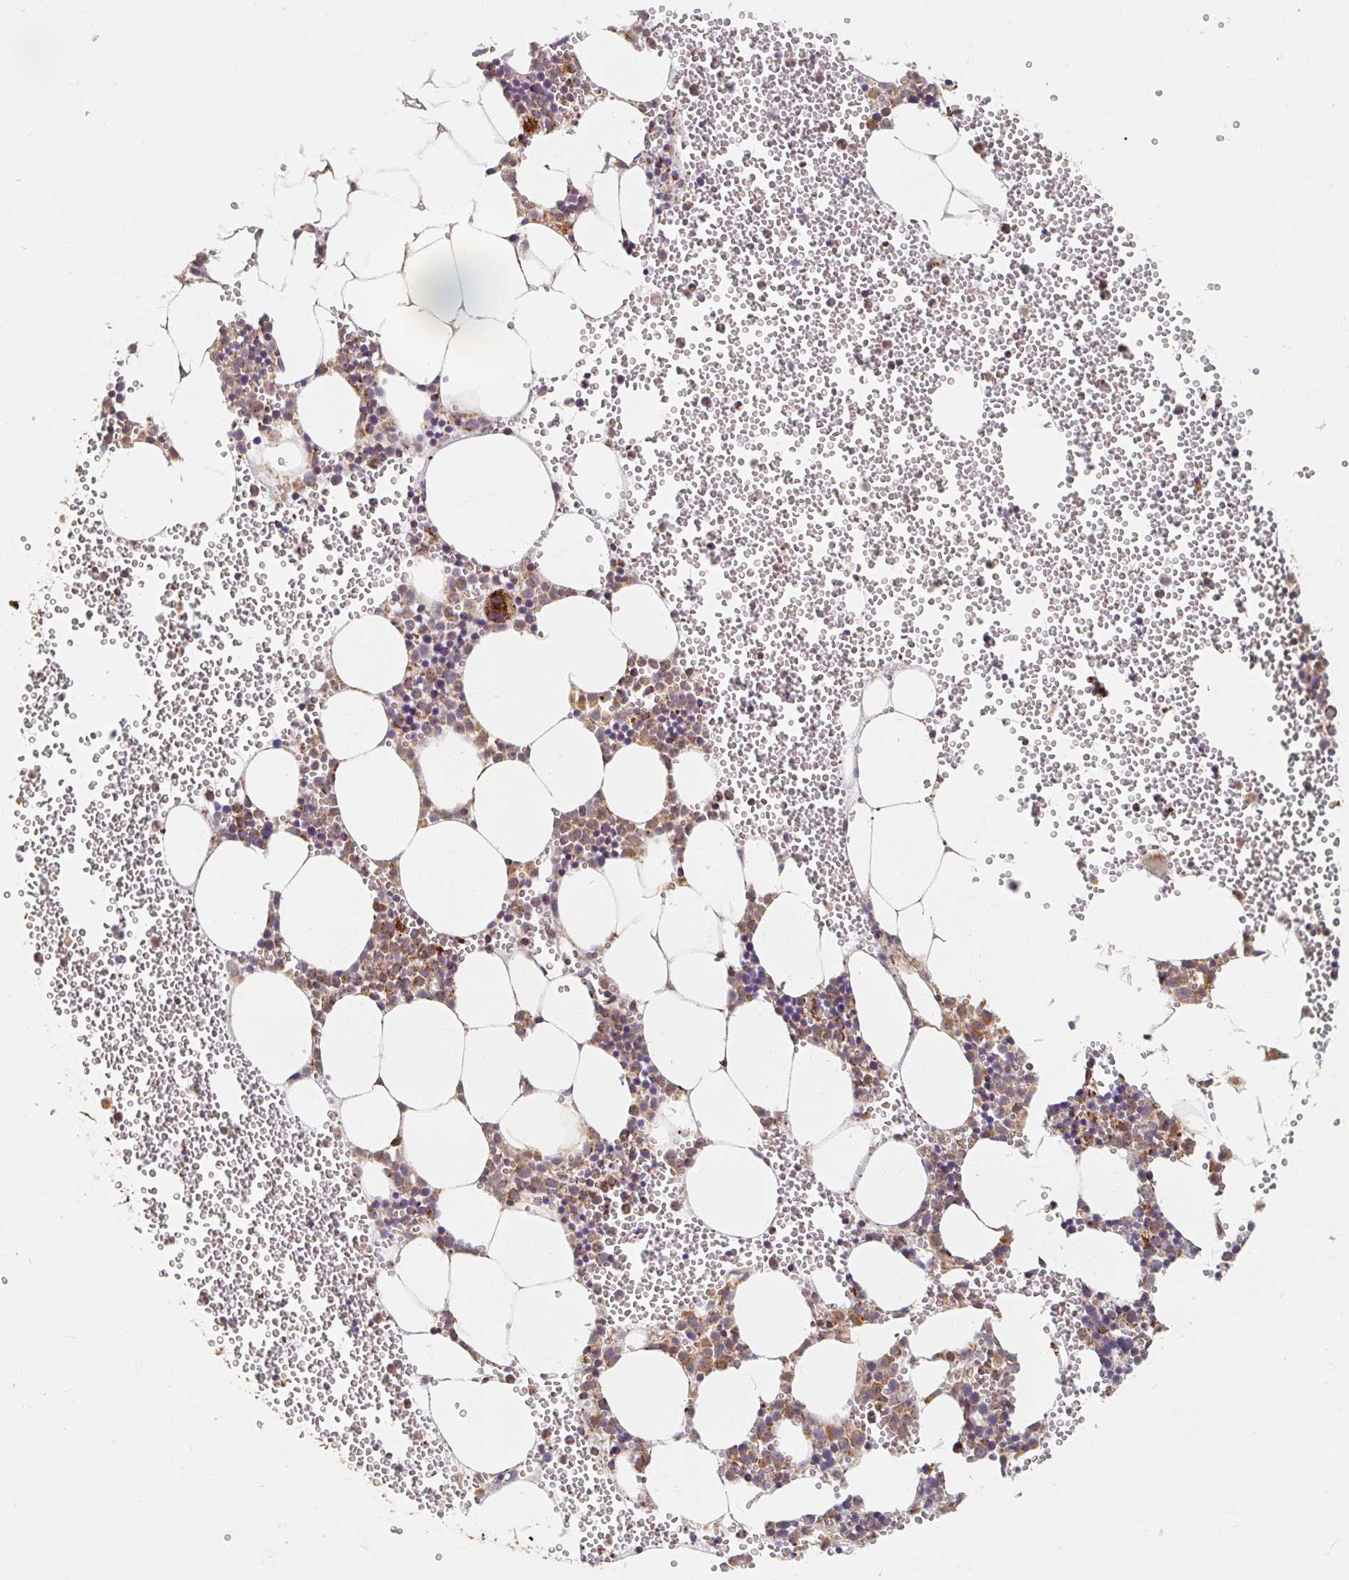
{"staining": {"intensity": "moderate", "quantity": "25%-75%", "location": "cytoplasmic/membranous"}, "tissue": "bone marrow", "cell_type": "Hematopoietic cells", "image_type": "normal", "snomed": [{"axis": "morphology", "description": "Normal tissue, NOS"}, {"axis": "topography", "description": "Bone marrow"}], "caption": "Moderate cytoplasmic/membranous staining for a protein is appreciated in about 25%-75% of hematopoietic cells of unremarkable bone marrow using IHC.", "gene": "MAVS", "patient": {"sex": "female", "age": 80}}